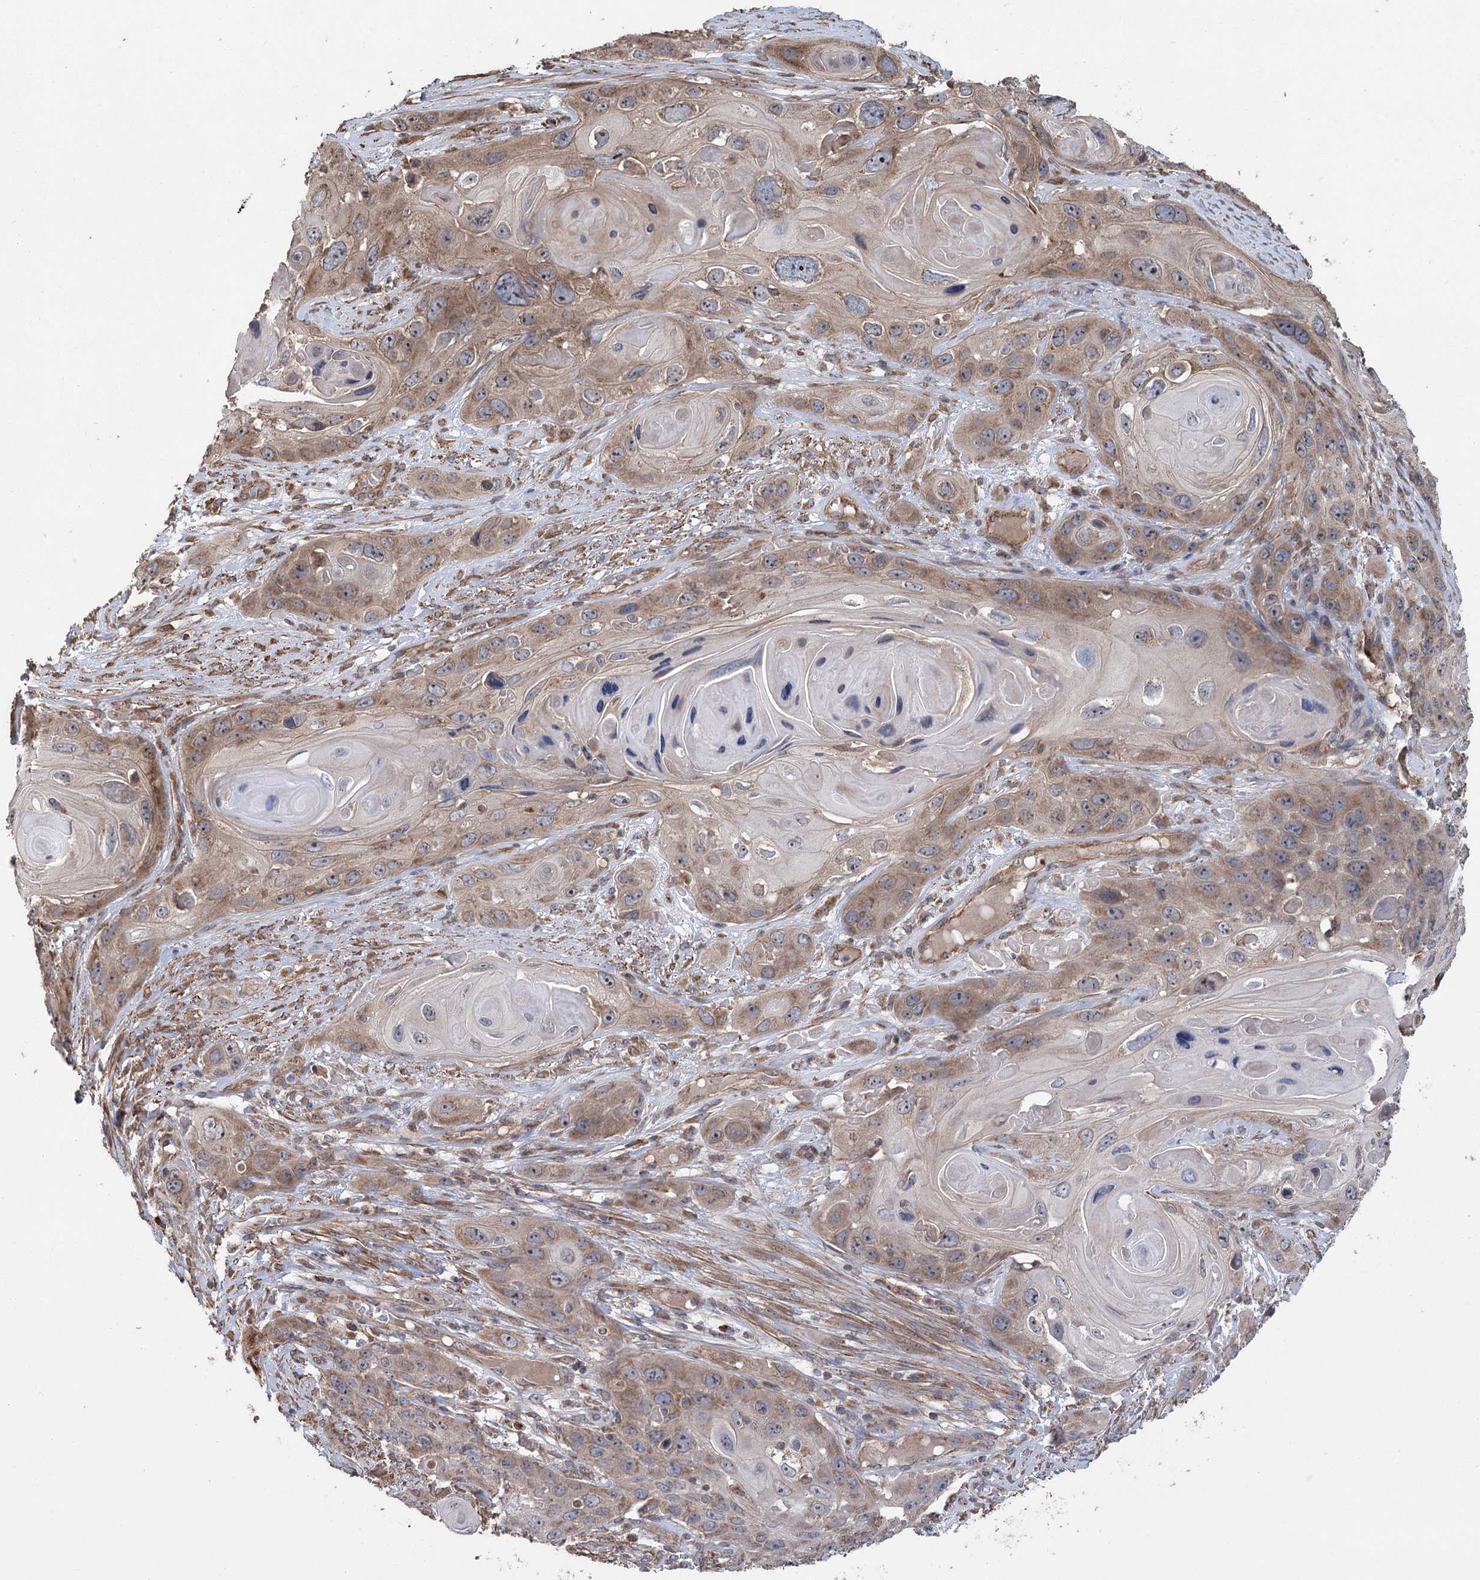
{"staining": {"intensity": "moderate", "quantity": "25%-75%", "location": "cytoplasmic/membranous,nuclear"}, "tissue": "skin cancer", "cell_type": "Tumor cells", "image_type": "cancer", "snomed": [{"axis": "morphology", "description": "Squamous cell carcinoma, NOS"}, {"axis": "topography", "description": "Skin"}], "caption": "Skin squamous cell carcinoma stained with a protein marker reveals moderate staining in tumor cells.", "gene": "RWDD4", "patient": {"sex": "male", "age": 55}}